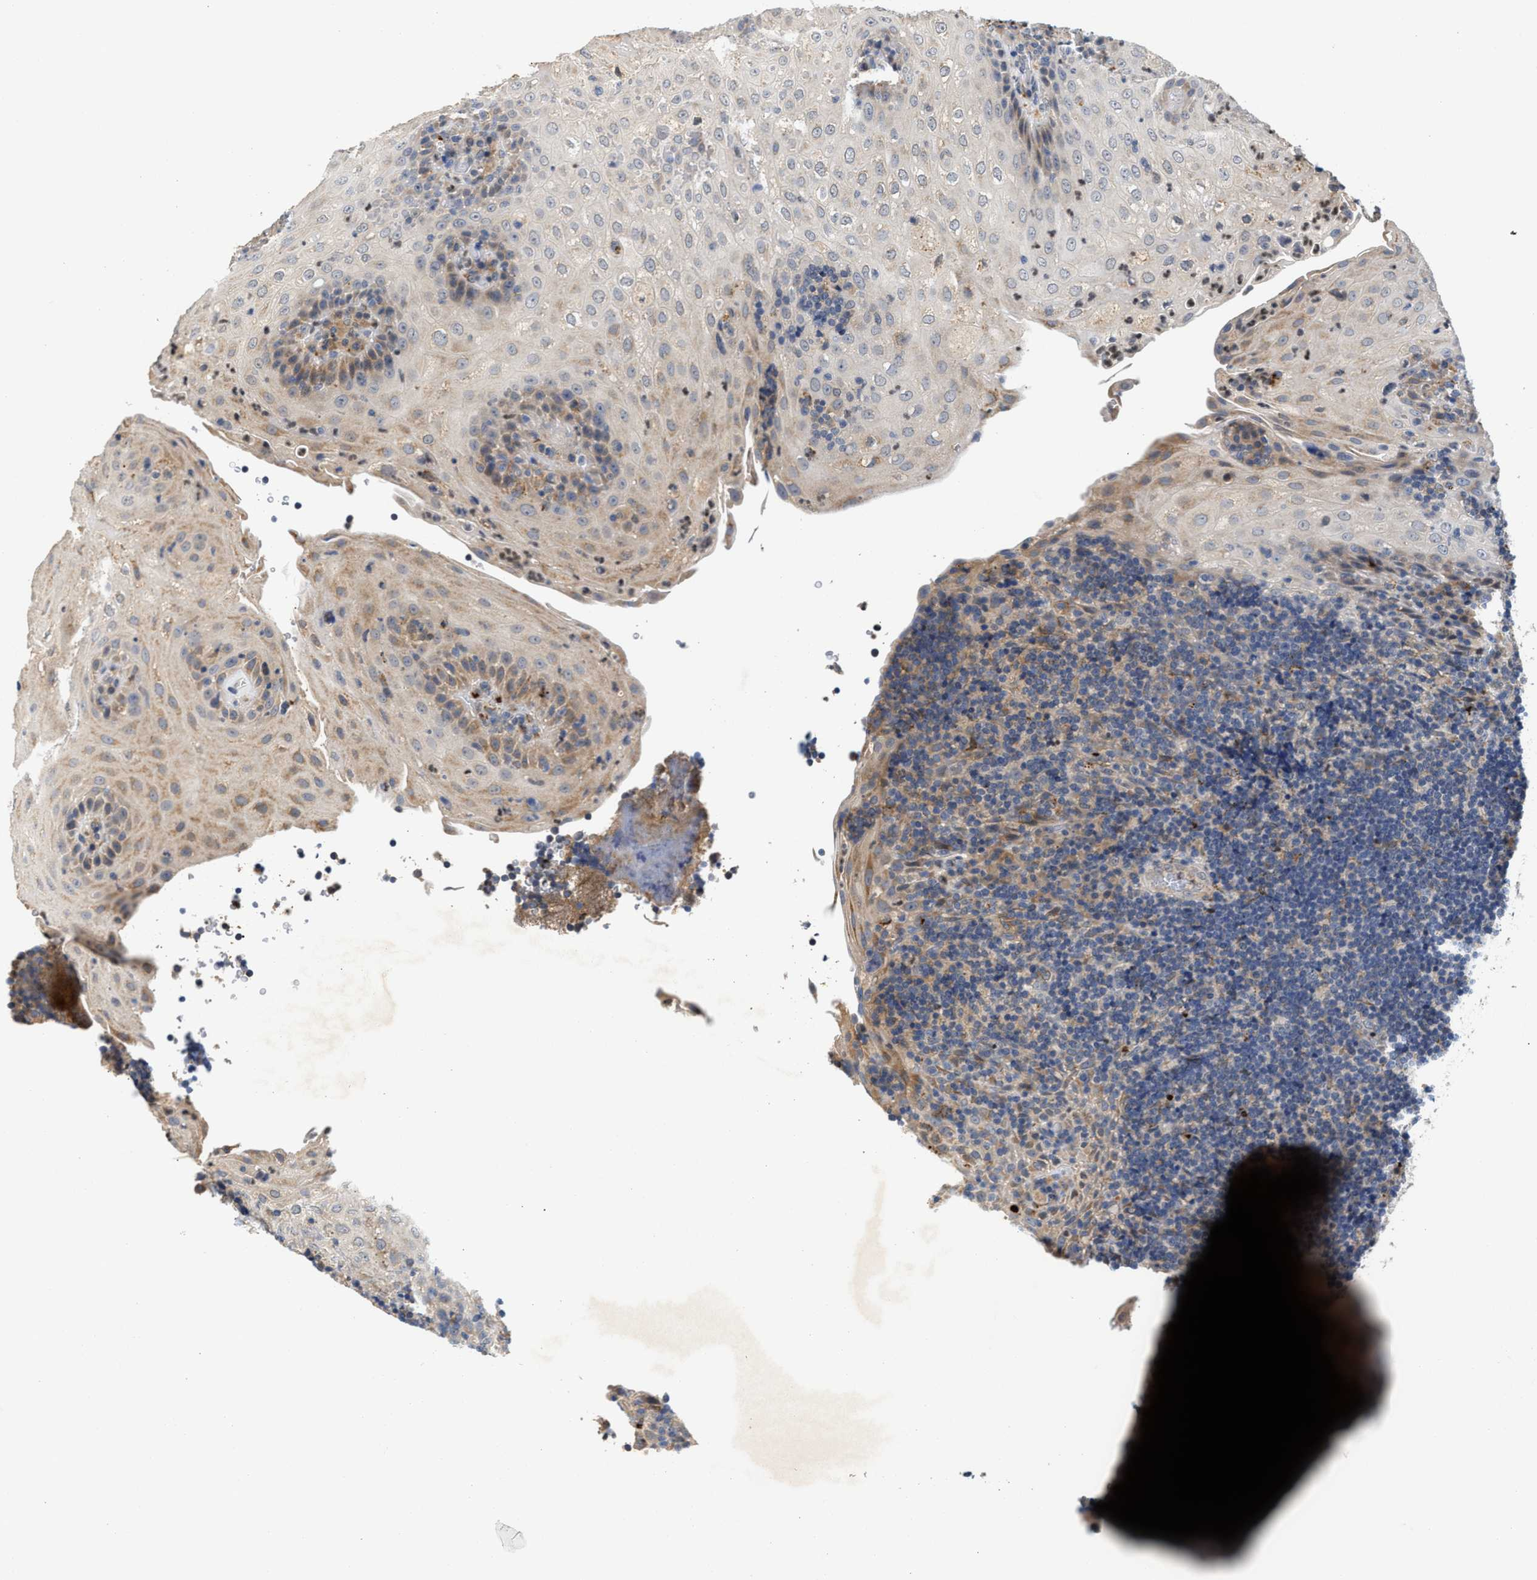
{"staining": {"intensity": "weak", "quantity": "<25%", "location": "cytoplasmic/membranous"}, "tissue": "tonsil", "cell_type": "Germinal center cells", "image_type": "normal", "snomed": [{"axis": "morphology", "description": "Normal tissue, NOS"}, {"axis": "topography", "description": "Tonsil"}], "caption": "Immunohistochemical staining of normal tonsil shows no significant expression in germinal center cells. The staining was performed using DAB (3,3'-diaminobenzidine) to visualize the protein expression in brown, while the nuclei were stained in blue with hematoxylin (Magnification: 20x).", "gene": "PPM1L", "patient": {"sex": "male", "age": 37}}